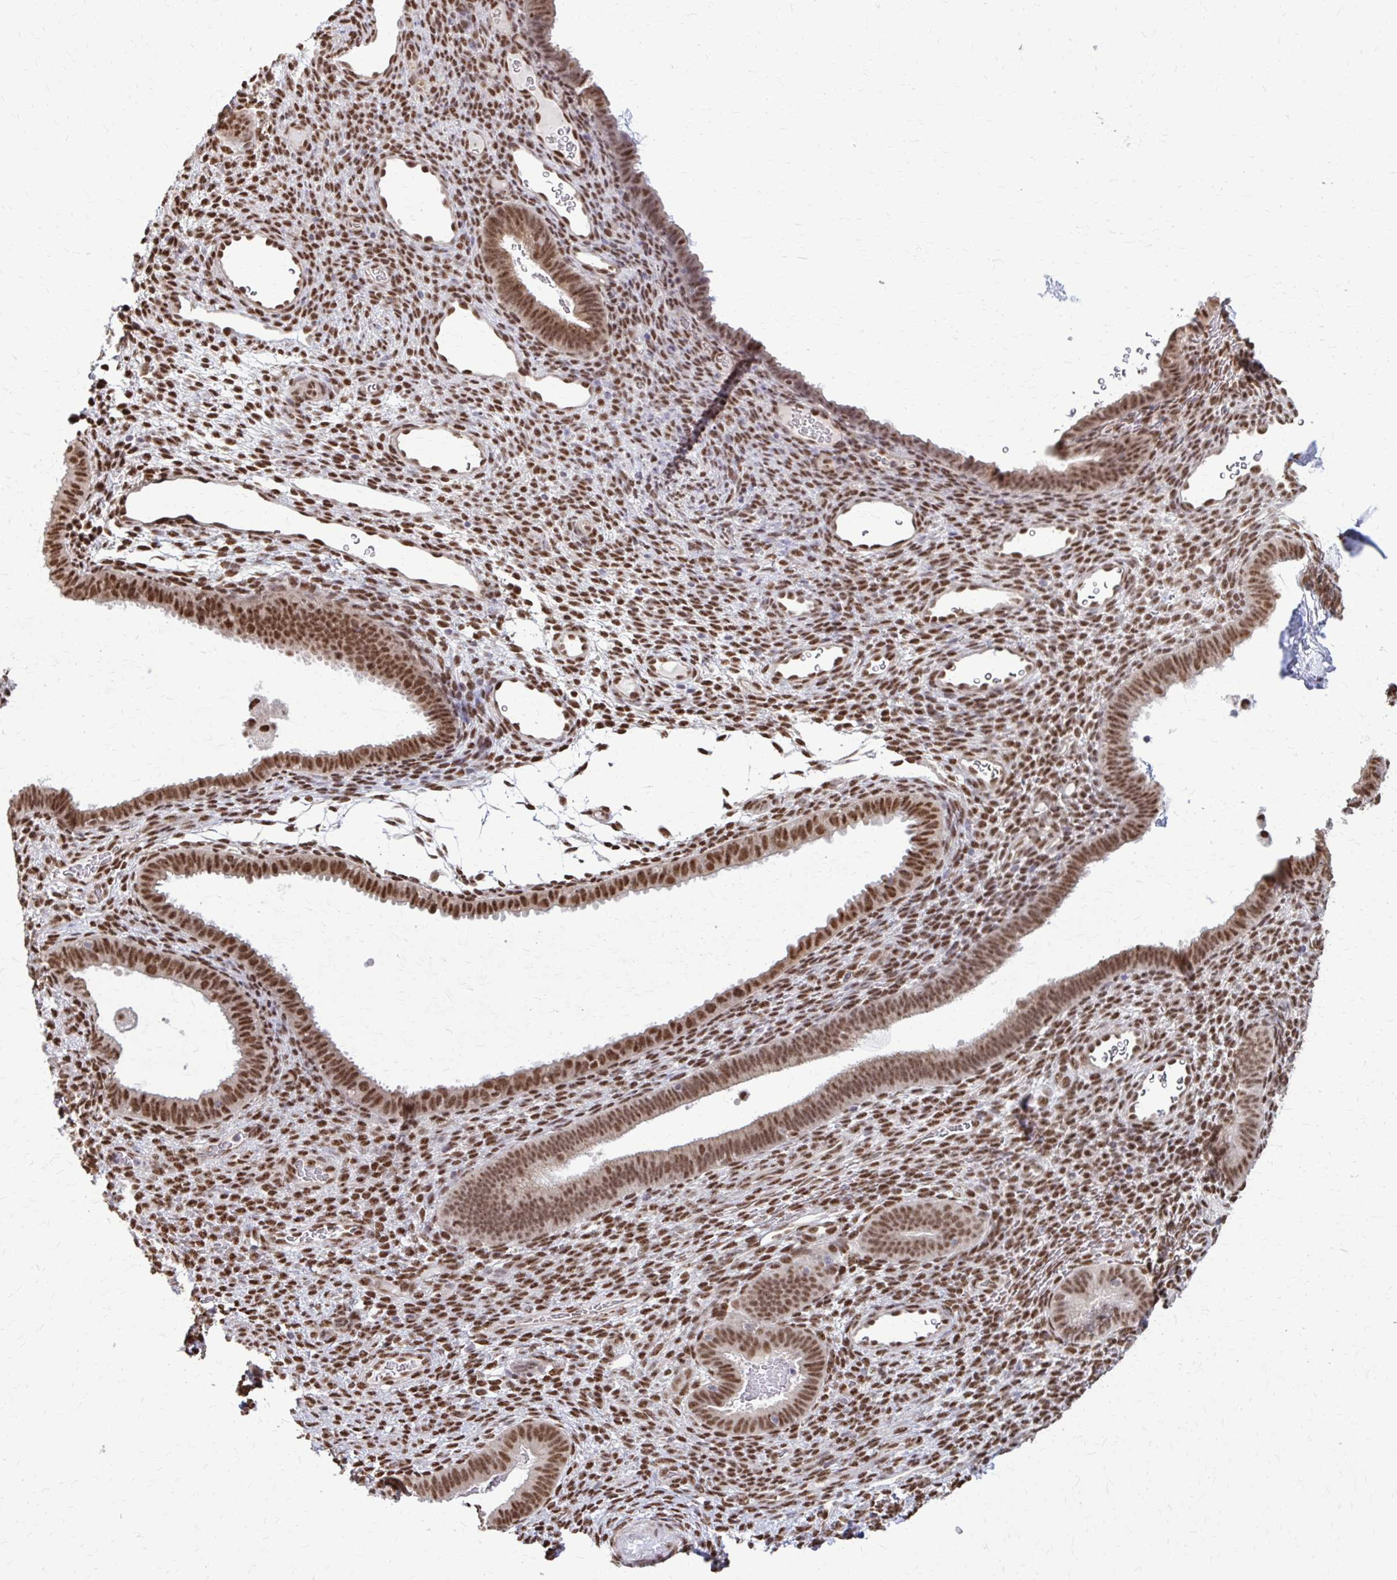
{"staining": {"intensity": "moderate", "quantity": "25%-75%", "location": "nuclear"}, "tissue": "endometrium", "cell_type": "Cells in endometrial stroma", "image_type": "normal", "snomed": [{"axis": "morphology", "description": "Normal tissue, NOS"}, {"axis": "topography", "description": "Endometrium"}], "caption": "Approximately 25%-75% of cells in endometrial stroma in normal endometrium show moderate nuclear protein positivity as visualized by brown immunohistochemical staining.", "gene": "TTF1", "patient": {"sex": "female", "age": 34}}